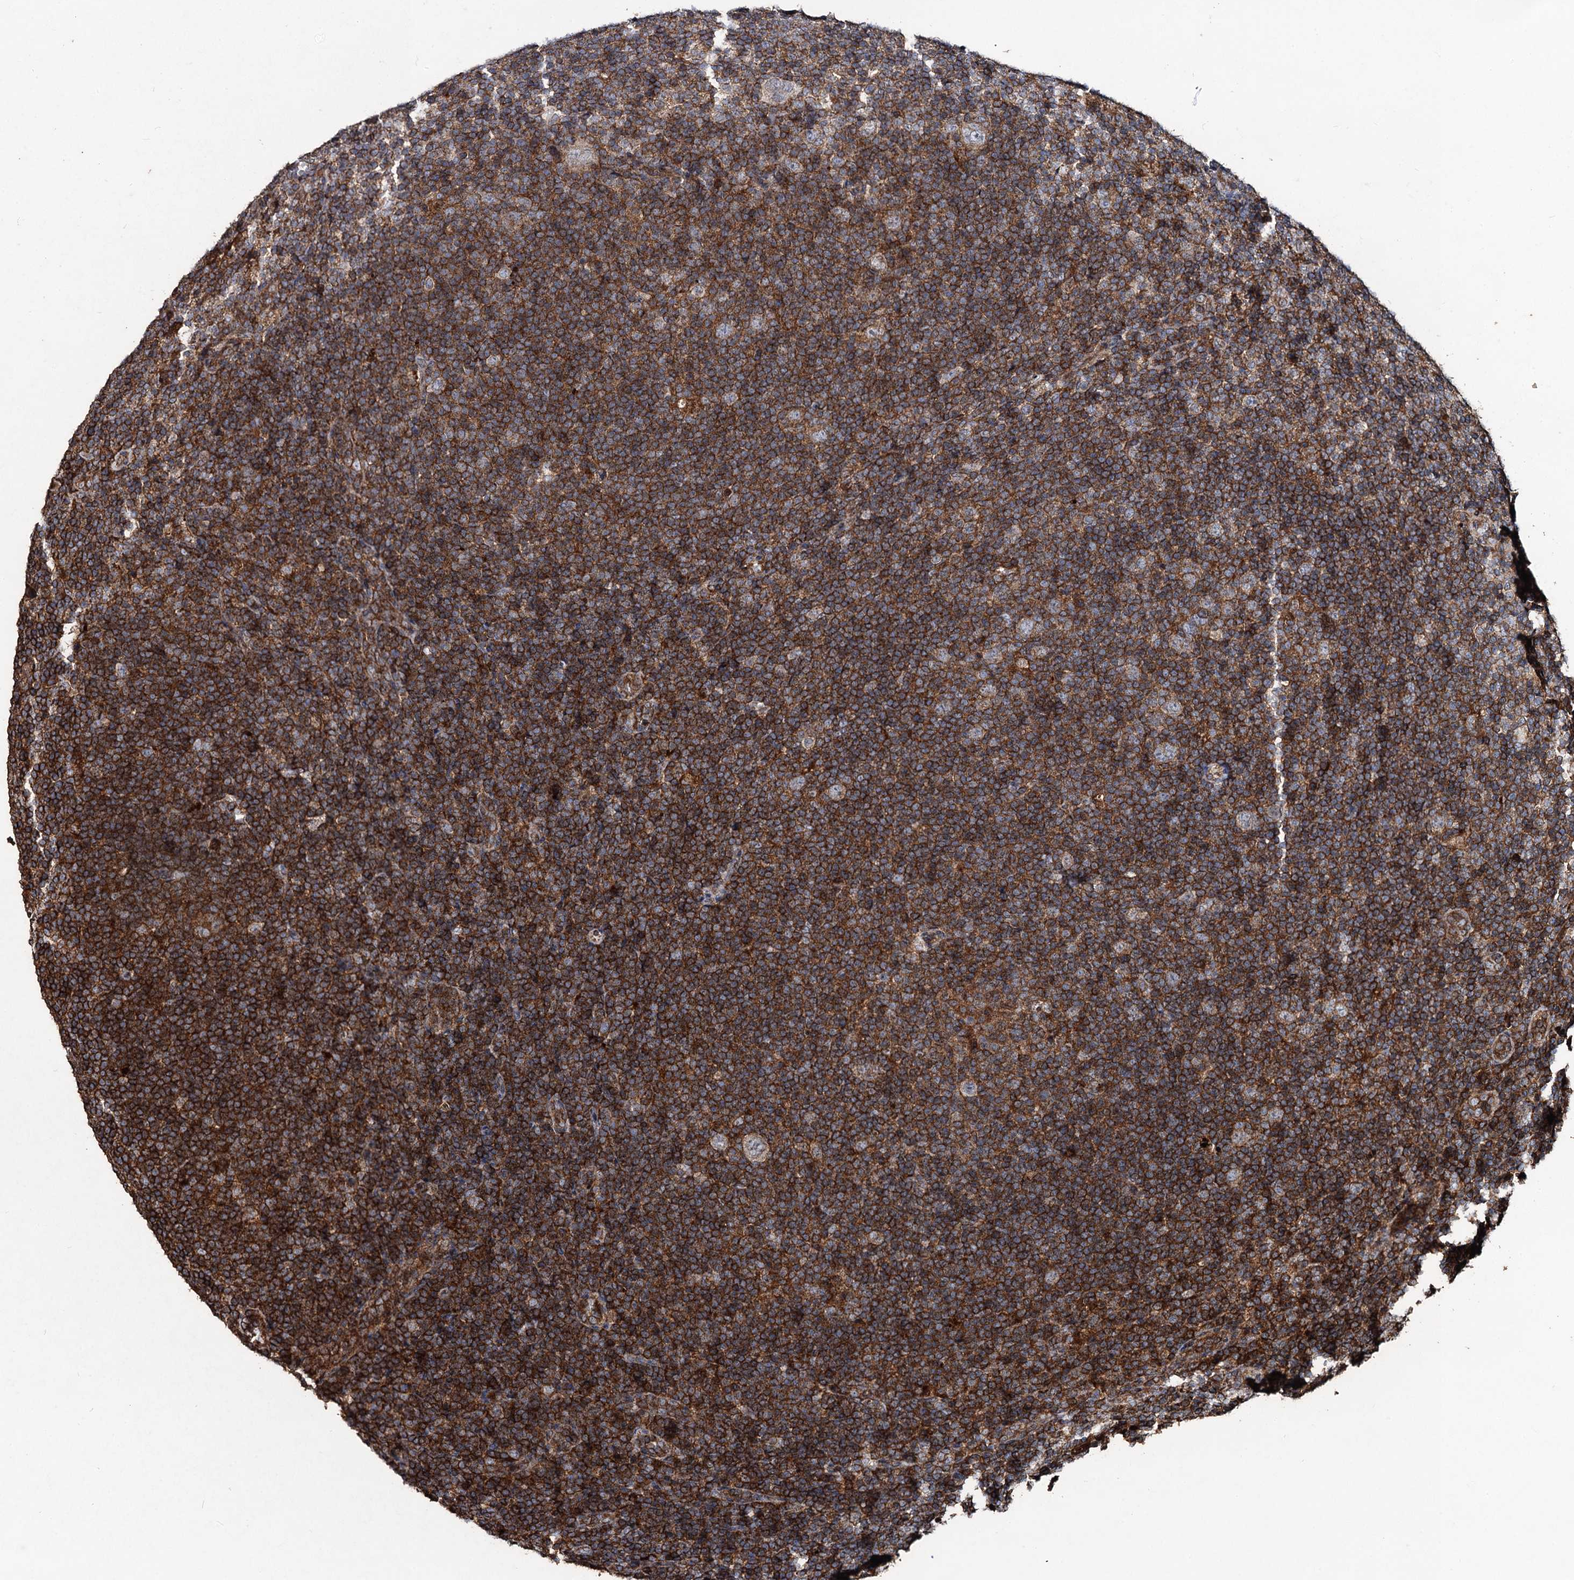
{"staining": {"intensity": "negative", "quantity": "none", "location": "none"}, "tissue": "lymphoma", "cell_type": "Tumor cells", "image_type": "cancer", "snomed": [{"axis": "morphology", "description": "Hodgkin's disease, NOS"}, {"axis": "topography", "description": "Lymph node"}], "caption": "IHC photomicrograph of human Hodgkin's disease stained for a protein (brown), which exhibits no positivity in tumor cells.", "gene": "NOTCH2NLA", "patient": {"sex": "female", "age": 57}}